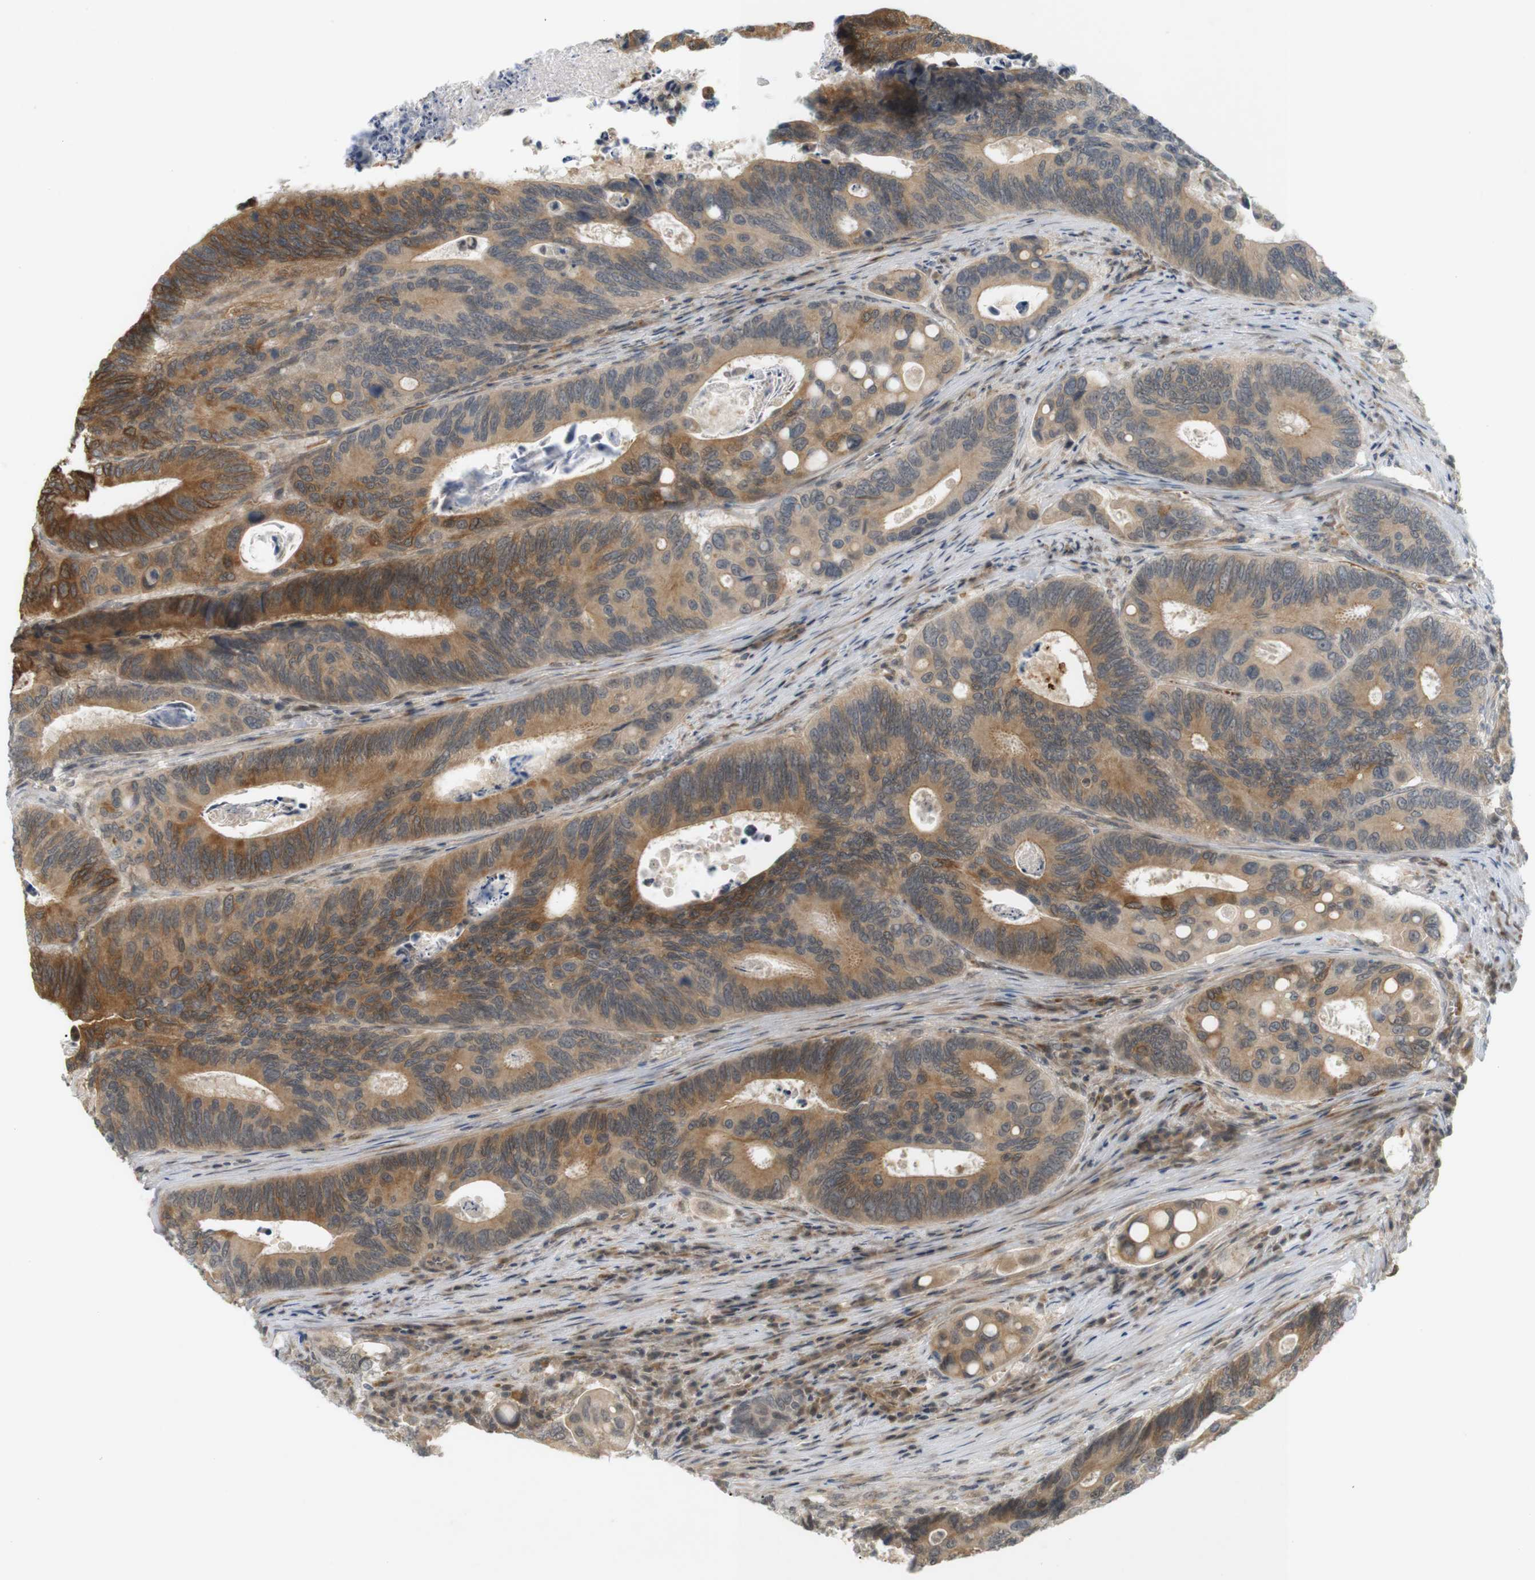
{"staining": {"intensity": "moderate", "quantity": ">75%", "location": "cytoplasmic/membranous"}, "tissue": "colorectal cancer", "cell_type": "Tumor cells", "image_type": "cancer", "snomed": [{"axis": "morphology", "description": "Inflammation, NOS"}, {"axis": "morphology", "description": "Adenocarcinoma, NOS"}, {"axis": "topography", "description": "Colon"}], "caption": "Human colorectal adenocarcinoma stained for a protein (brown) reveals moderate cytoplasmic/membranous positive expression in approximately >75% of tumor cells.", "gene": "SOCS6", "patient": {"sex": "male", "age": 72}}